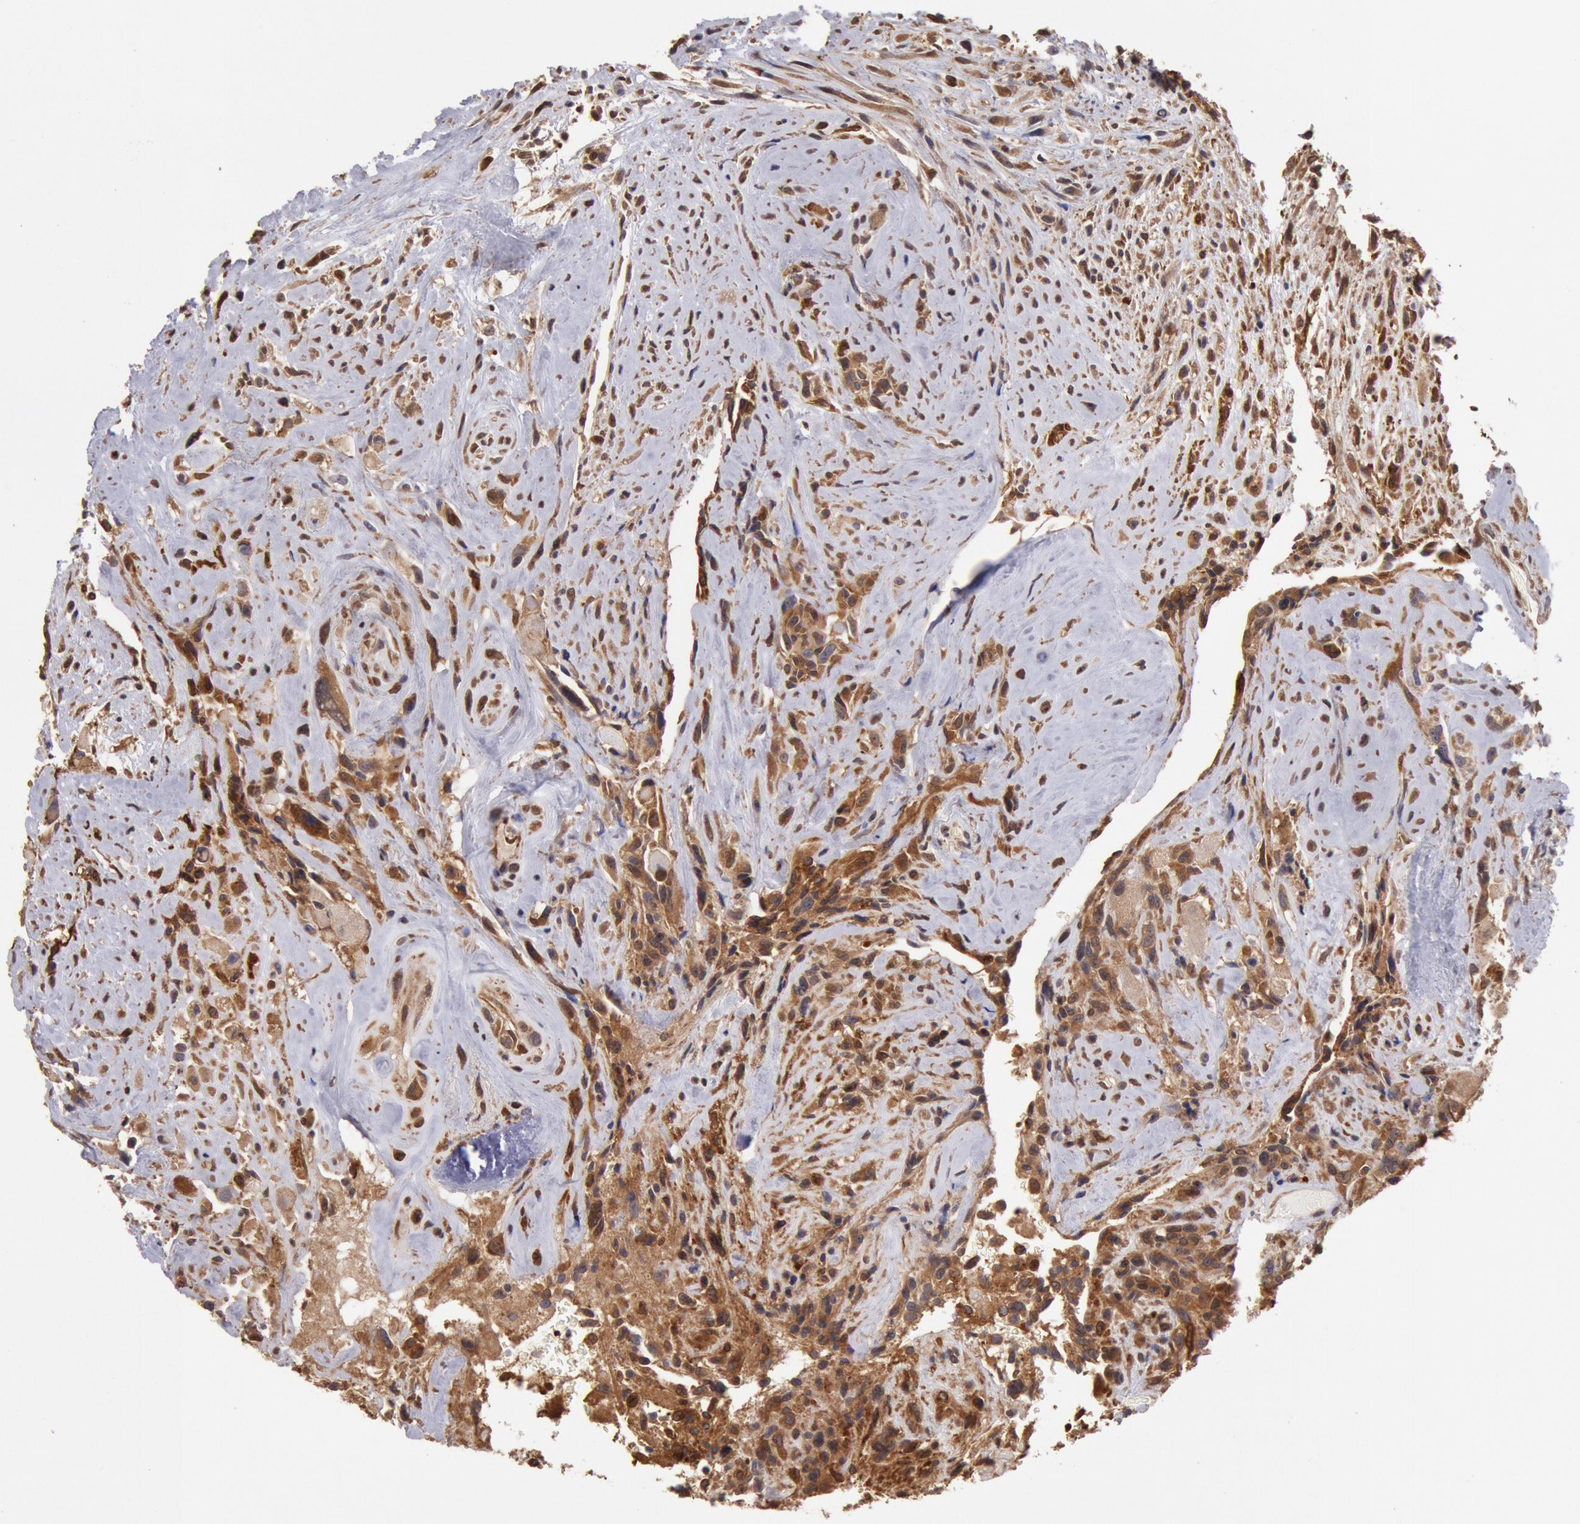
{"staining": {"intensity": "moderate", "quantity": ">75%", "location": "cytoplasmic/membranous,nuclear"}, "tissue": "glioma", "cell_type": "Tumor cells", "image_type": "cancer", "snomed": [{"axis": "morphology", "description": "Glioma, malignant, High grade"}, {"axis": "topography", "description": "Brain"}], "caption": "About >75% of tumor cells in glioma reveal moderate cytoplasmic/membranous and nuclear protein positivity as visualized by brown immunohistochemical staining.", "gene": "COMT", "patient": {"sex": "male", "age": 48}}